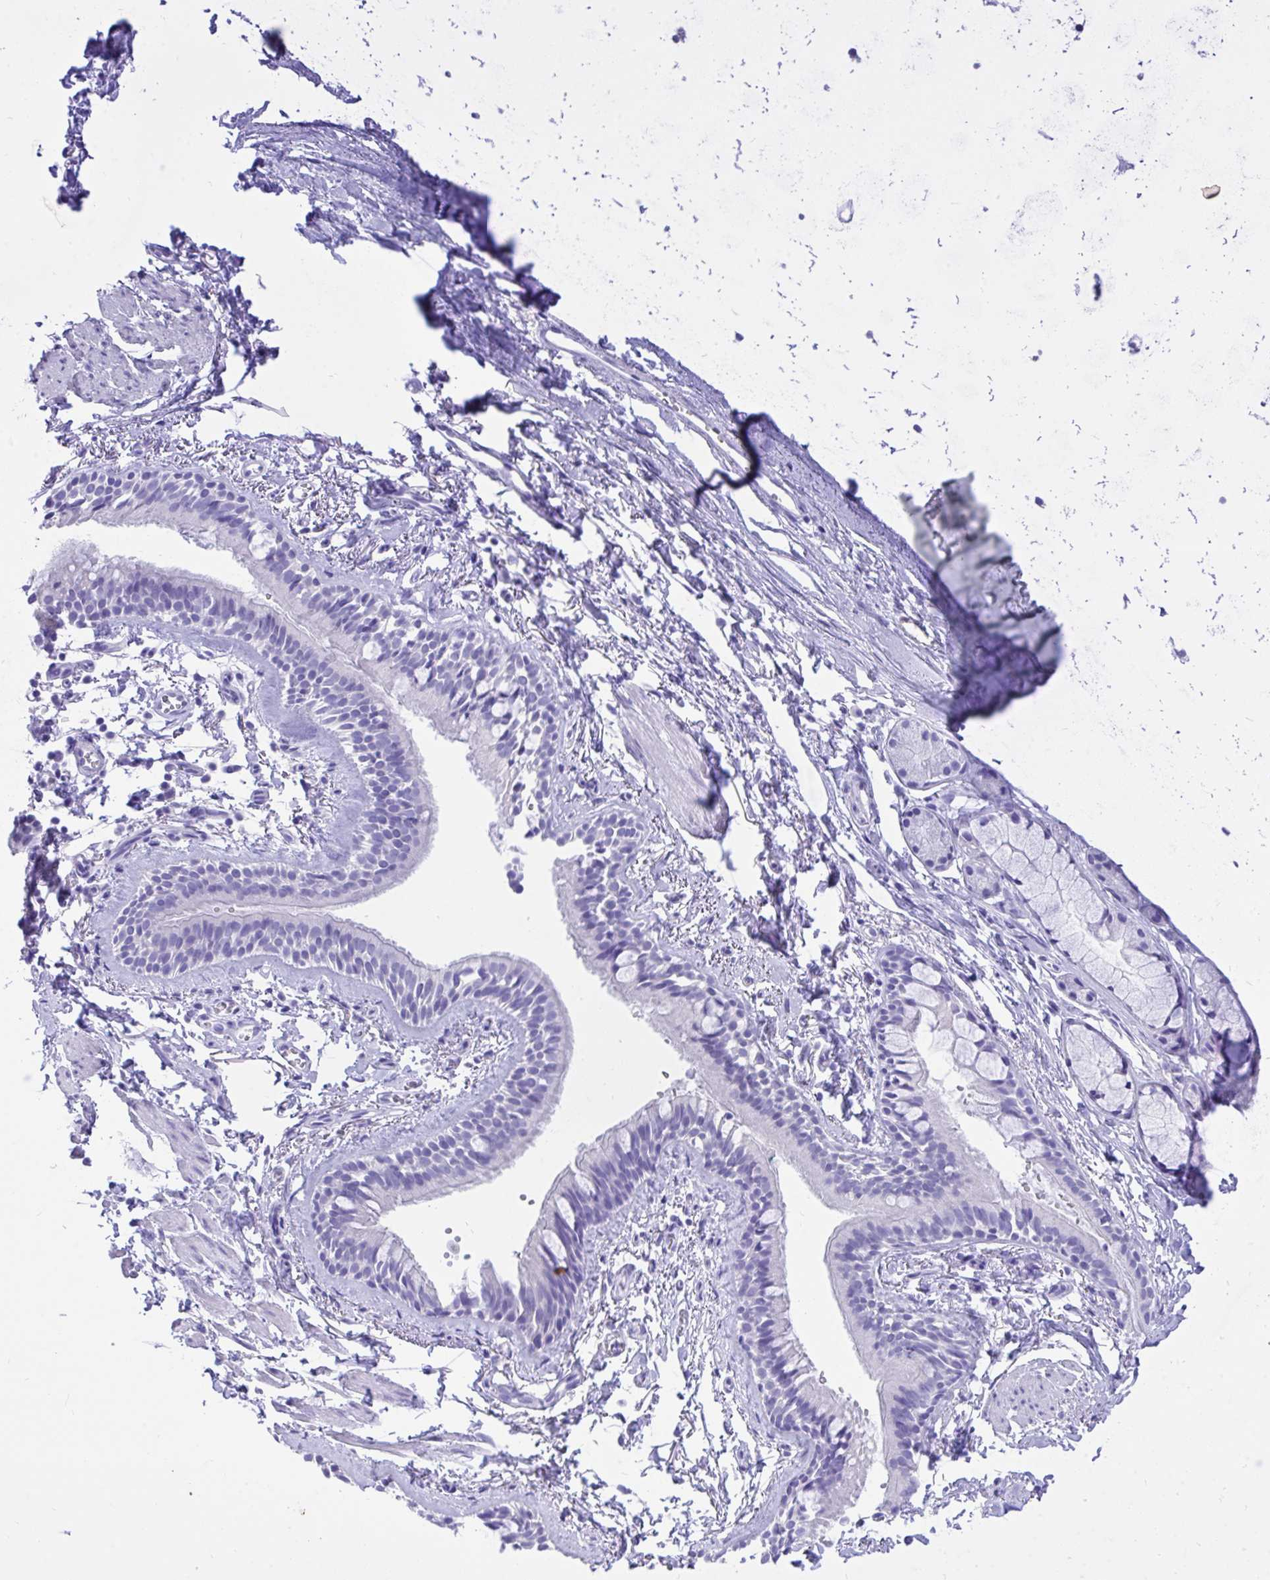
{"staining": {"intensity": "negative", "quantity": "none", "location": "none"}, "tissue": "bronchus", "cell_type": "Respiratory epithelial cells", "image_type": "normal", "snomed": [{"axis": "morphology", "description": "Normal tissue, NOS"}, {"axis": "topography", "description": "Cartilage tissue"}, {"axis": "topography", "description": "Bronchus"}, {"axis": "topography", "description": "Peripheral nerve tissue"}], "caption": "Respiratory epithelial cells show no significant staining in unremarkable bronchus. (DAB (3,3'-diaminobenzidine) immunohistochemistry with hematoxylin counter stain).", "gene": "MON1A", "patient": {"sex": "female", "age": 59}}